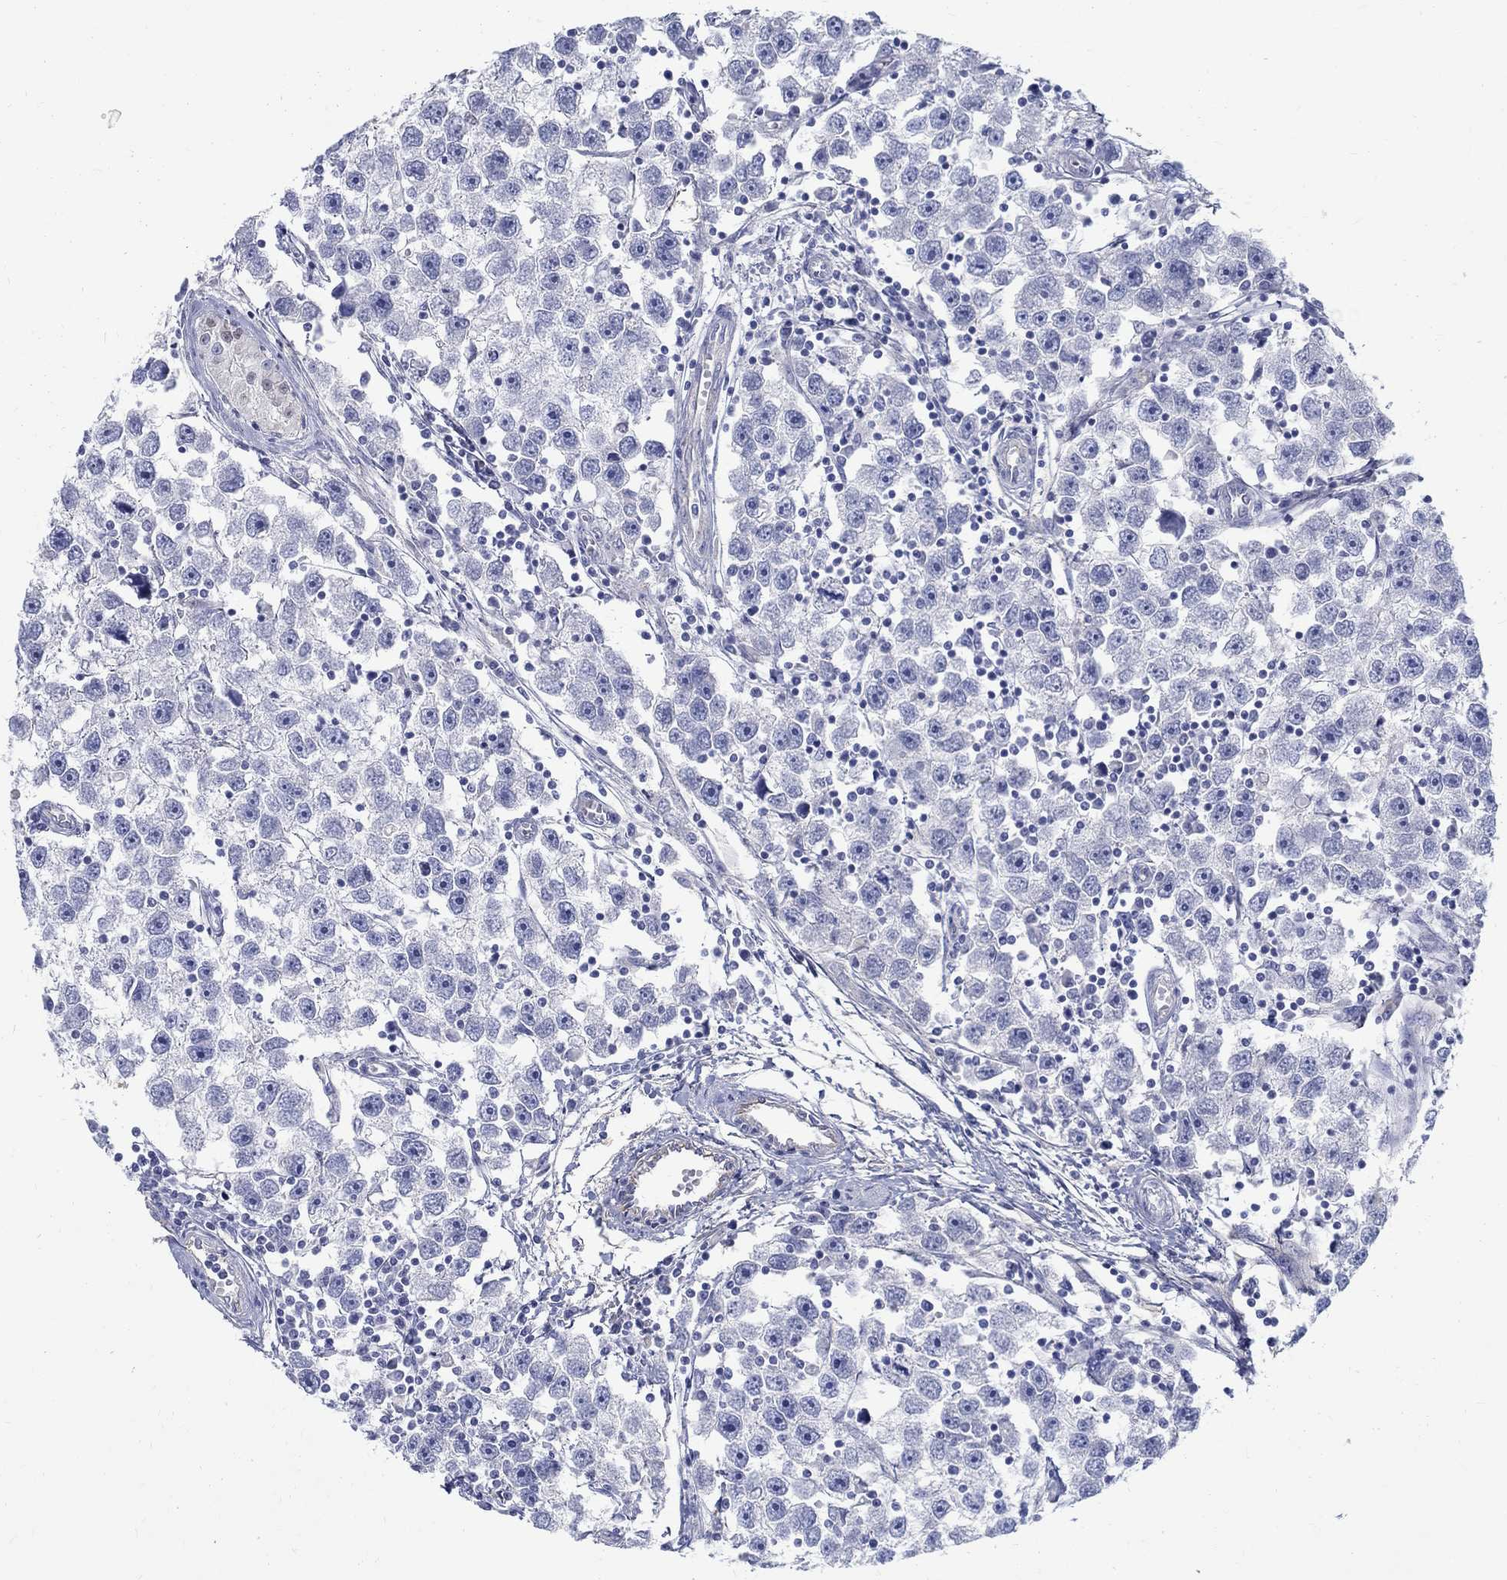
{"staining": {"intensity": "negative", "quantity": "none", "location": "none"}, "tissue": "testis cancer", "cell_type": "Tumor cells", "image_type": "cancer", "snomed": [{"axis": "morphology", "description": "Seminoma, NOS"}, {"axis": "topography", "description": "Testis"}], "caption": "An image of testis cancer stained for a protein exhibits no brown staining in tumor cells.", "gene": "SOX2", "patient": {"sex": "male", "age": 30}}